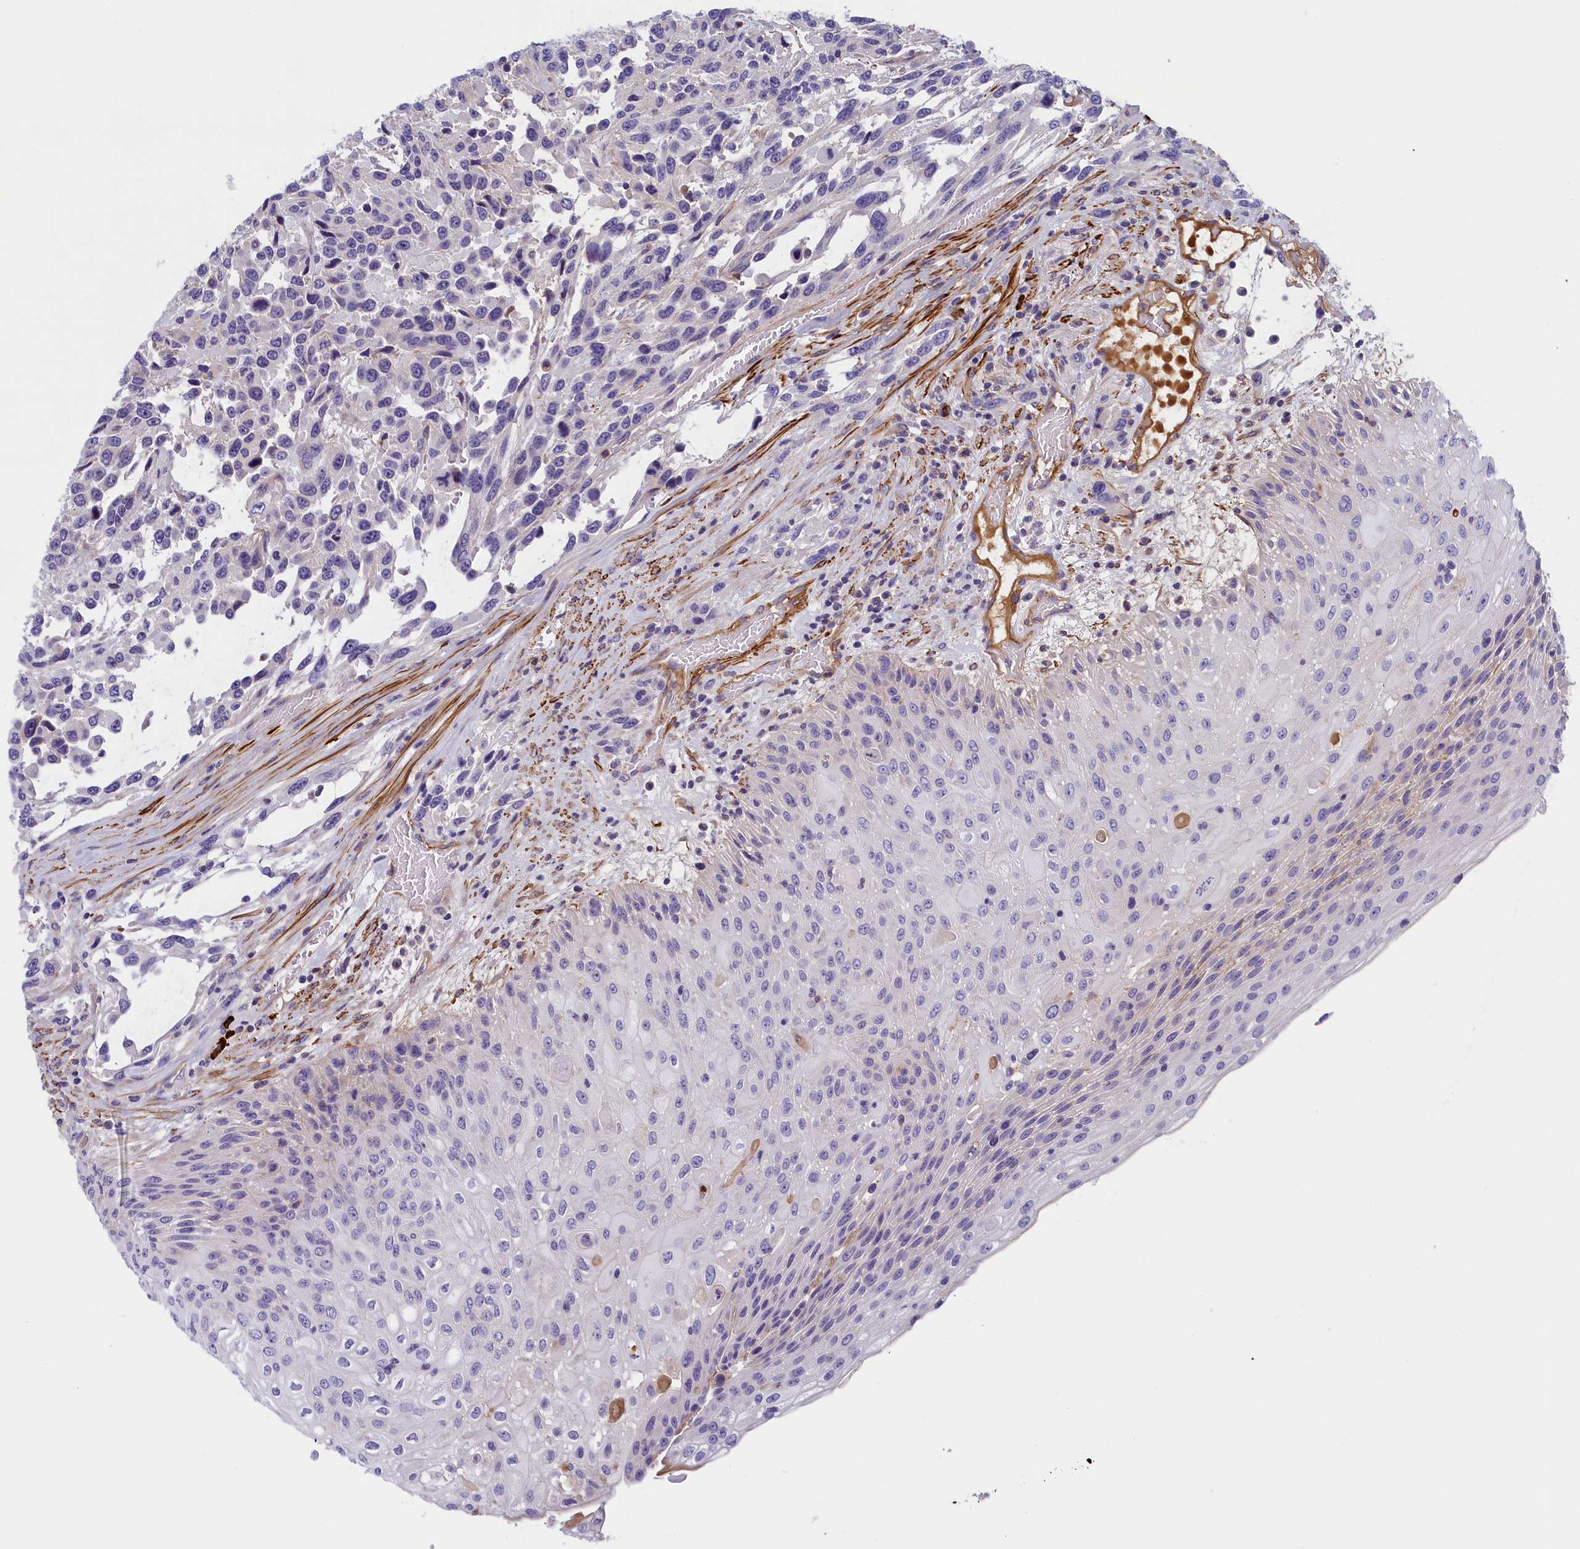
{"staining": {"intensity": "negative", "quantity": "none", "location": "none"}, "tissue": "urothelial cancer", "cell_type": "Tumor cells", "image_type": "cancer", "snomed": [{"axis": "morphology", "description": "Urothelial carcinoma, High grade"}, {"axis": "topography", "description": "Urinary bladder"}], "caption": "High magnification brightfield microscopy of high-grade urothelial carcinoma stained with DAB (3,3'-diaminobenzidine) (brown) and counterstained with hematoxylin (blue): tumor cells show no significant staining.", "gene": "BCL2L13", "patient": {"sex": "female", "age": 70}}